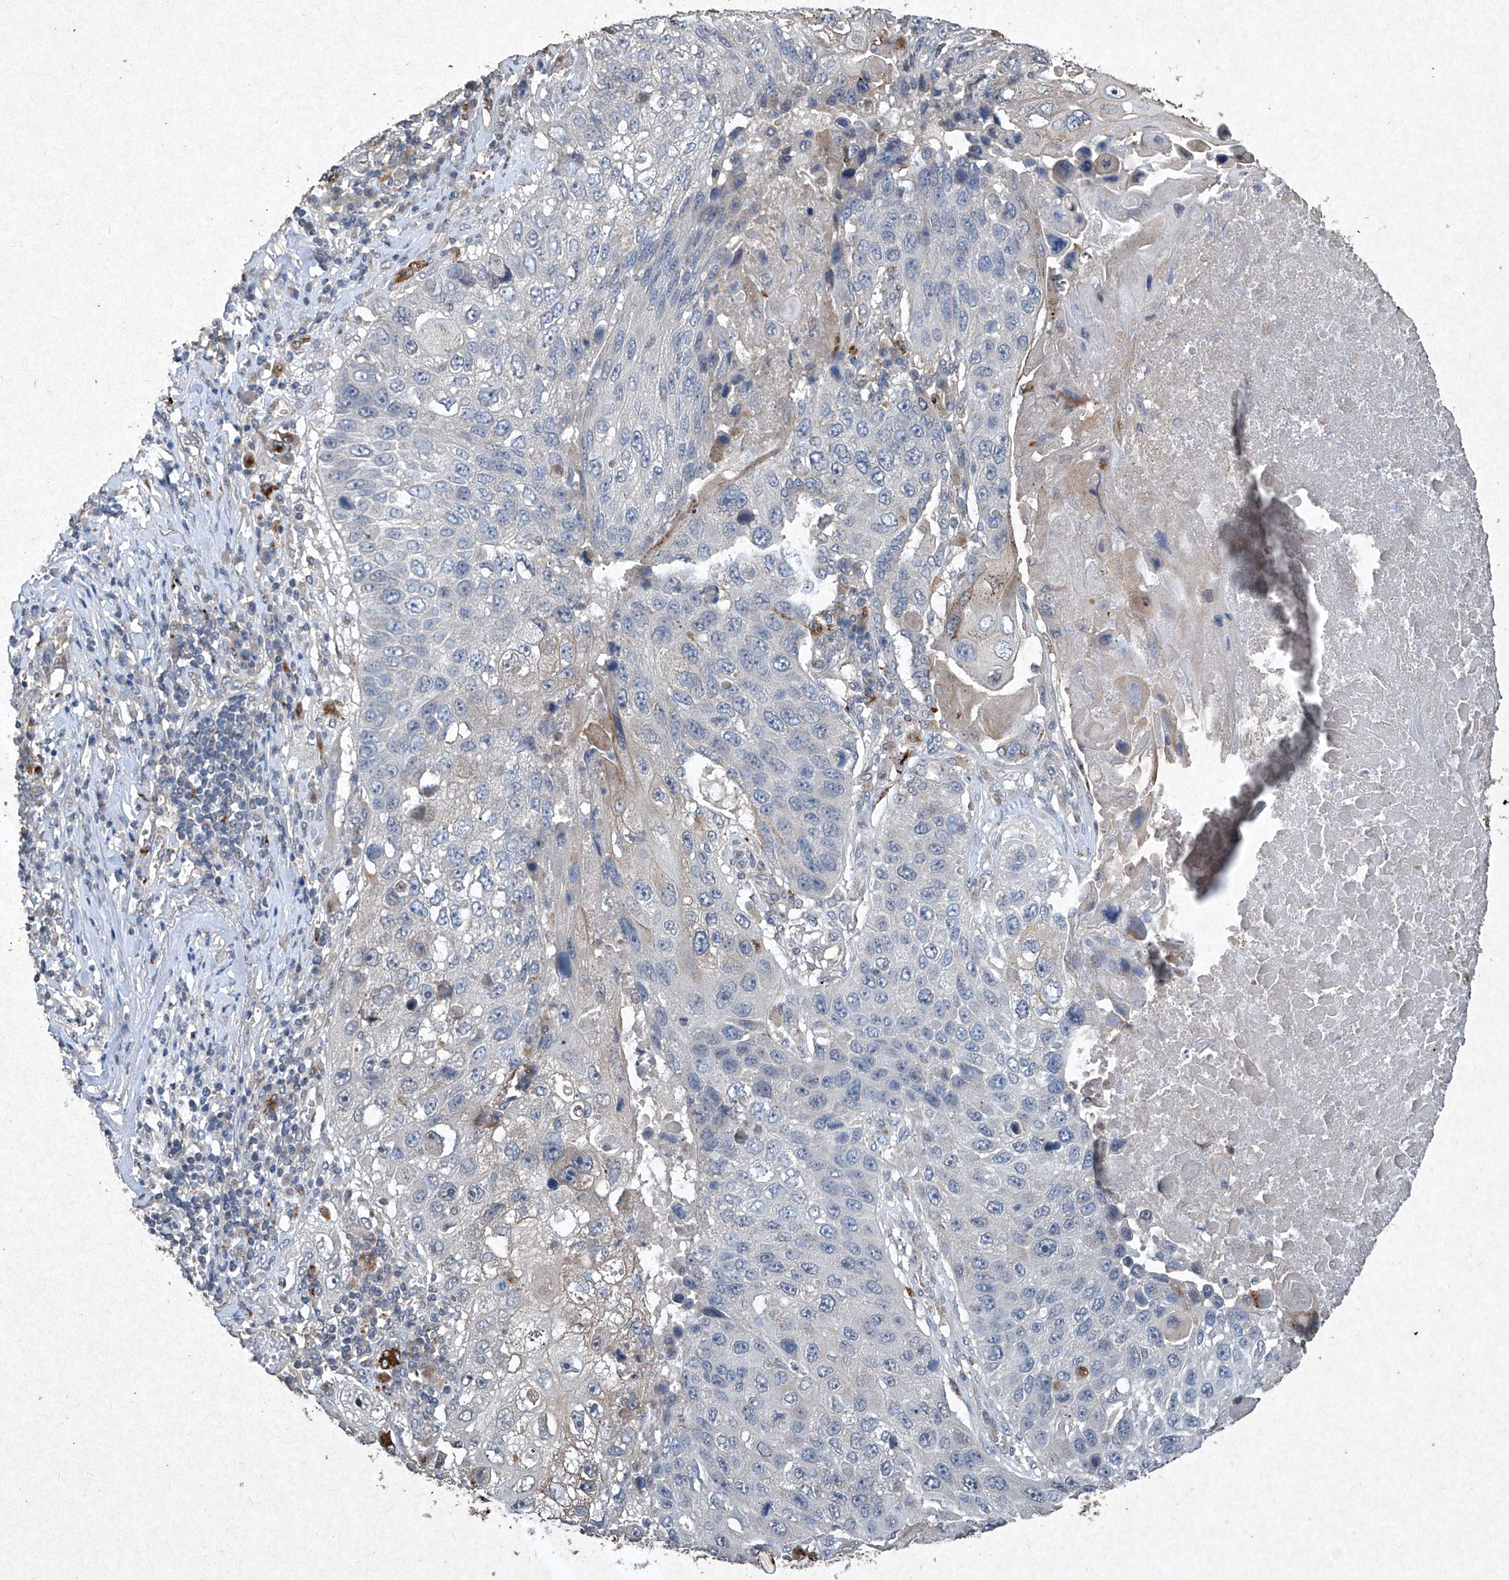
{"staining": {"intensity": "negative", "quantity": "none", "location": "none"}, "tissue": "lung cancer", "cell_type": "Tumor cells", "image_type": "cancer", "snomed": [{"axis": "morphology", "description": "Squamous cell carcinoma, NOS"}, {"axis": "topography", "description": "Lung"}], "caption": "The image exhibits no significant staining in tumor cells of squamous cell carcinoma (lung). The staining is performed using DAB (3,3'-diaminobenzidine) brown chromogen with nuclei counter-stained in using hematoxylin.", "gene": "MED16", "patient": {"sex": "male", "age": 61}}